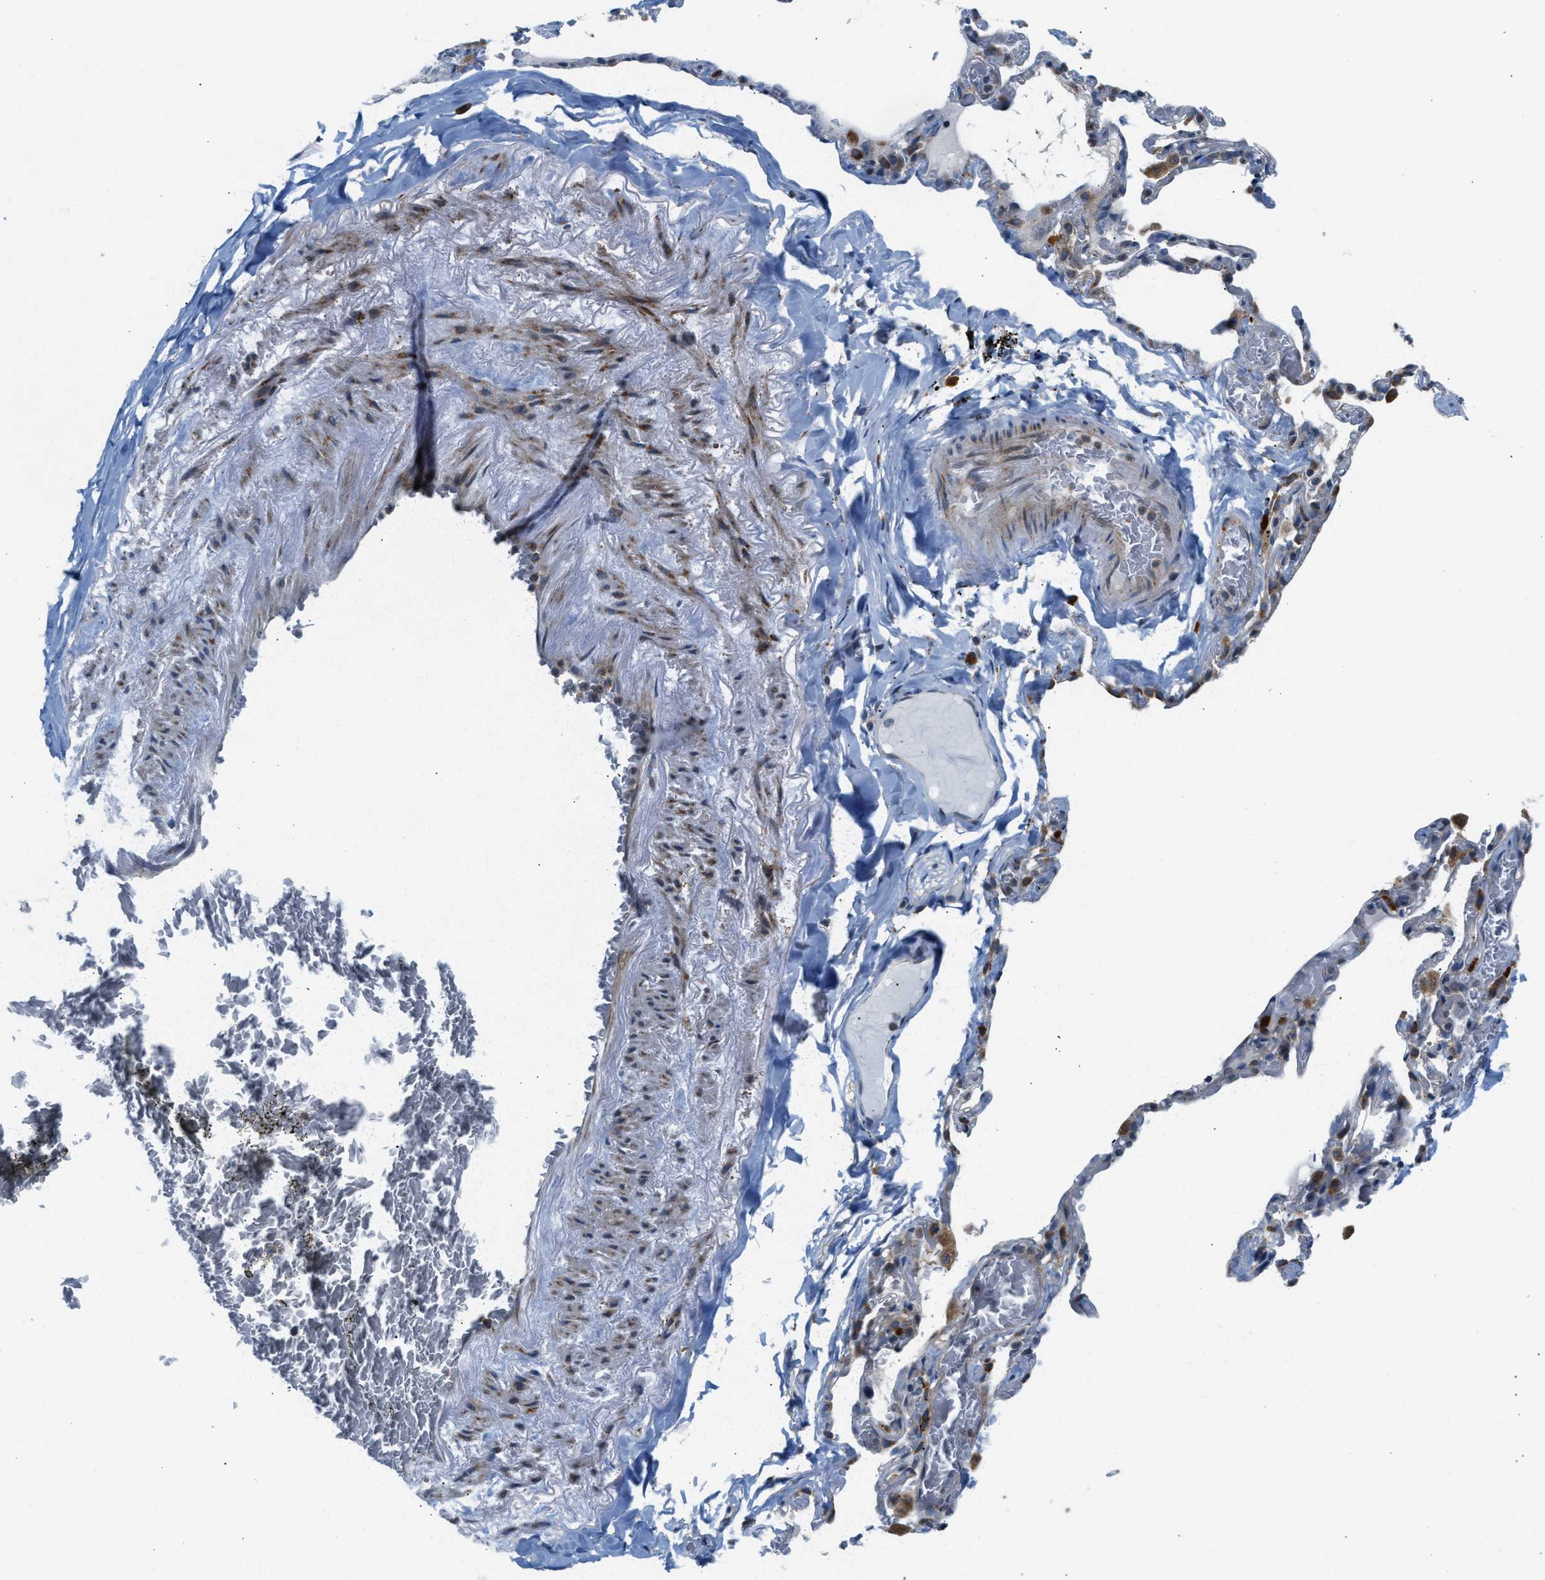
{"staining": {"intensity": "moderate", "quantity": ">75%", "location": "cytoplasmic/membranous"}, "tissue": "adipose tissue", "cell_type": "Adipocytes", "image_type": "normal", "snomed": [{"axis": "morphology", "description": "Normal tissue, NOS"}, {"axis": "topography", "description": "Cartilage tissue"}, {"axis": "topography", "description": "Lung"}], "caption": "IHC (DAB (3,3'-diaminobenzidine)) staining of benign human adipose tissue shows moderate cytoplasmic/membranous protein positivity in about >75% of adipocytes.", "gene": "PDCL", "patient": {"sex": "female", "age": 77}}